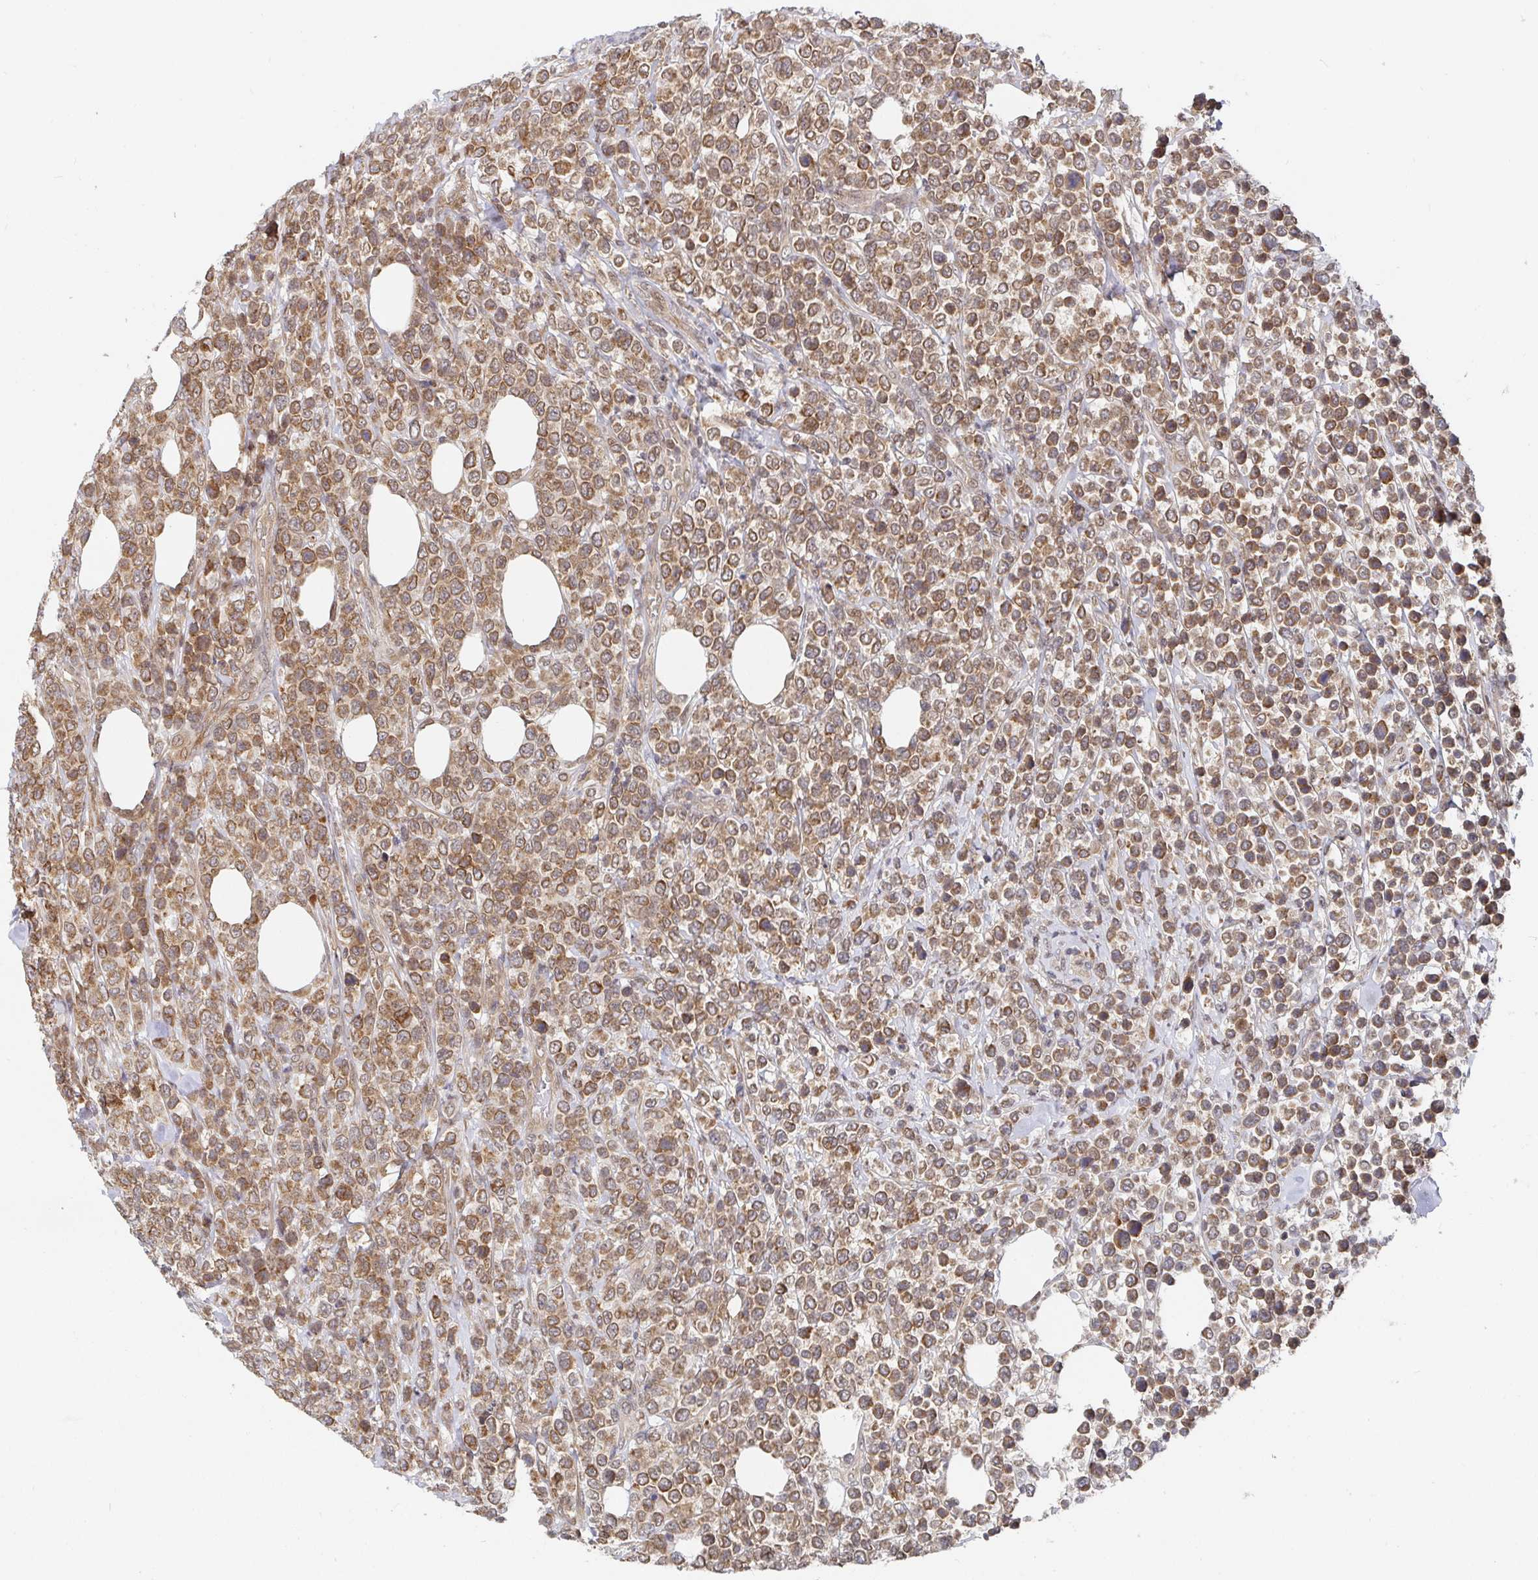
{"staining": {"intensity": "moderate", "quantity": ">75%", "location": "cytoplasmic/membranous"}, "tissue": "lymphoma", "cell_type": "Tumor cells", "image_type": "cancer", "snomed": [{"axis": "morphology", "description": "Malignant lymphoma, non-Hodgkin's type, High grade"}, {"axis": "topography", "description": "Soft tissue"}], "caption": "The image displays staining of malignant lymphoma, non-Hodgkin's type (high-grade), revealing moderate cytoplasmic/membranous protein expression (brown color) within tumor cells.", "gene": "ALG1", "patient": {"sex": "female", "age": 56}}